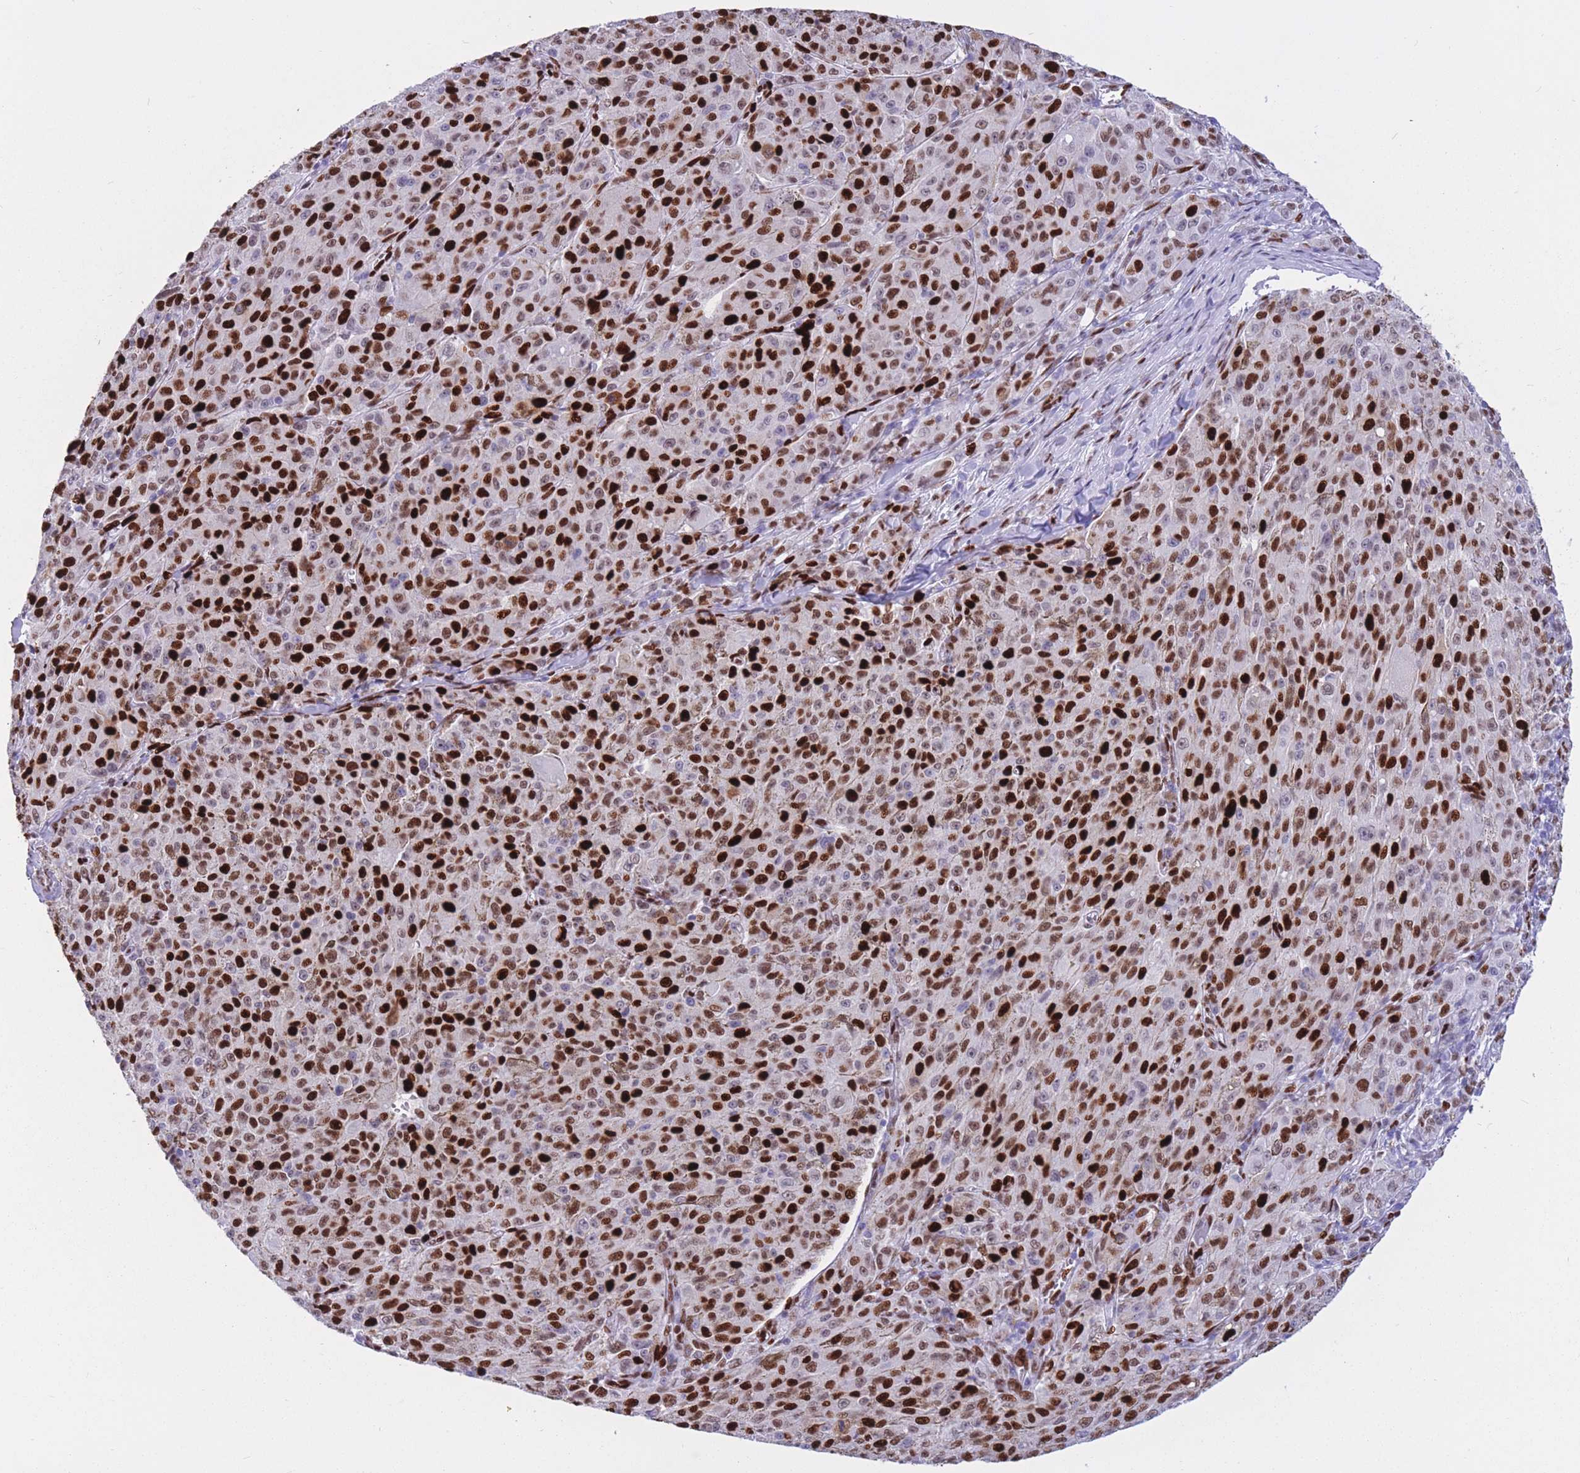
{"staining": {"intensity": "strong", "quantity": ">75%", "location": "nuclear"}, "tissue": "melanoma", "cell_type": "Tumor cells", "image_type": "cancer", "snomed": [{"axis": "morphology", "description": "Malignant melanoma, NOS"}, {"axis": "topography", "description": "Skin"}], "caption": "High-magnification brightfield microscopy of malignant melanoma stained with DAB (brown) and counterstained with hematoxylin (blue). tumor cells exhibit strong nuclear staining is appreciated in about>75% of cells.", "gene": "NASP", "patient": {"sex": "female", "age": 52}}